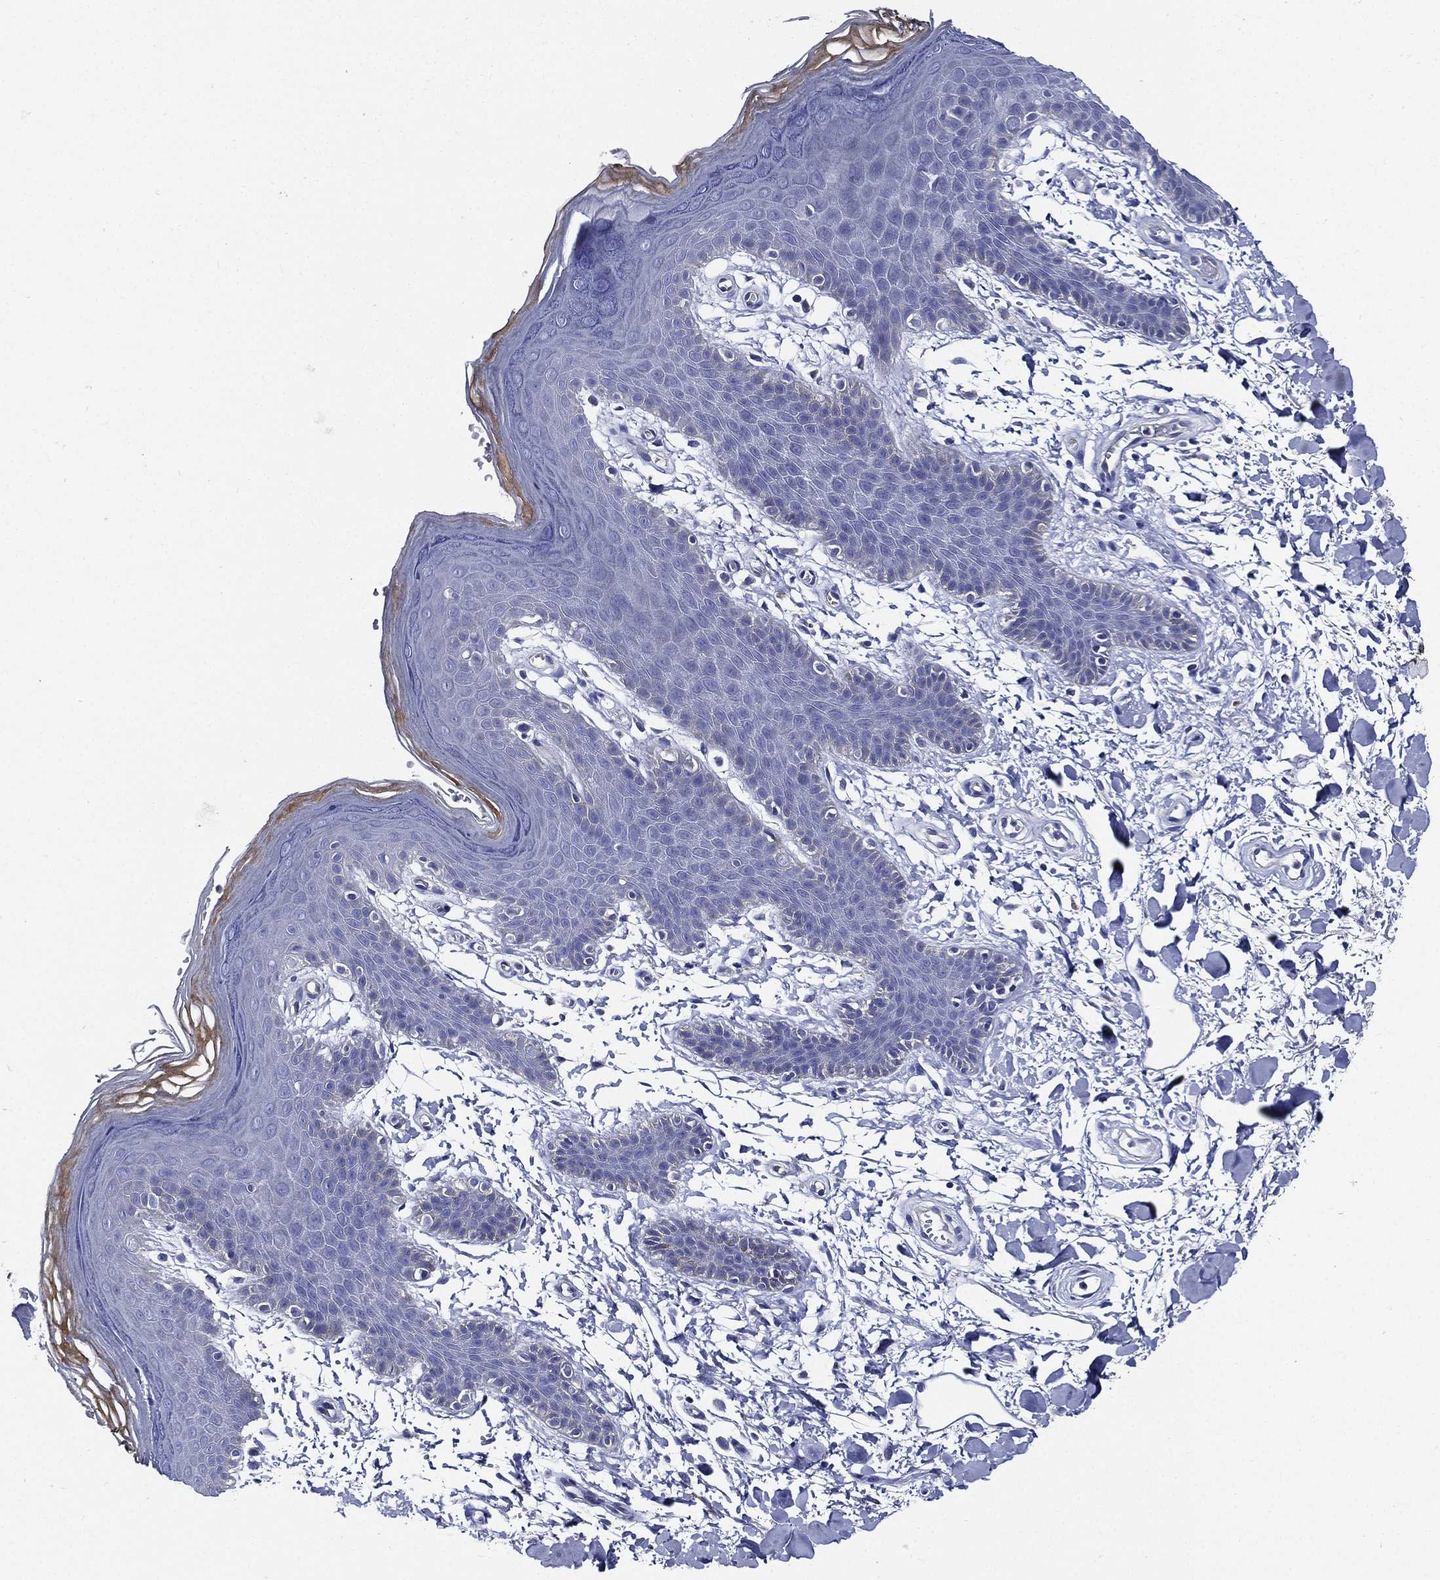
{"staining": {"intensity": "moderate", "quantity": "<25%", "location": "cytoplasmic/membranous"}, "tissue": "skin", "cell_type": "Epidermal cells", "image_type": "normal", "snomed": [{"axis": "morphology", "description": "Normal tissue, NOS"}, {"axis": "topography", "description": "Anal"}], "caption": "Immunohistochemical staining of benign human skin reveals <25% levels of moderate cytoplasmic/membranous protein positivity in about <25% of epidermal cells.", "gene": "NEDD9", "patient": {"sex": "male", "age": 53}}